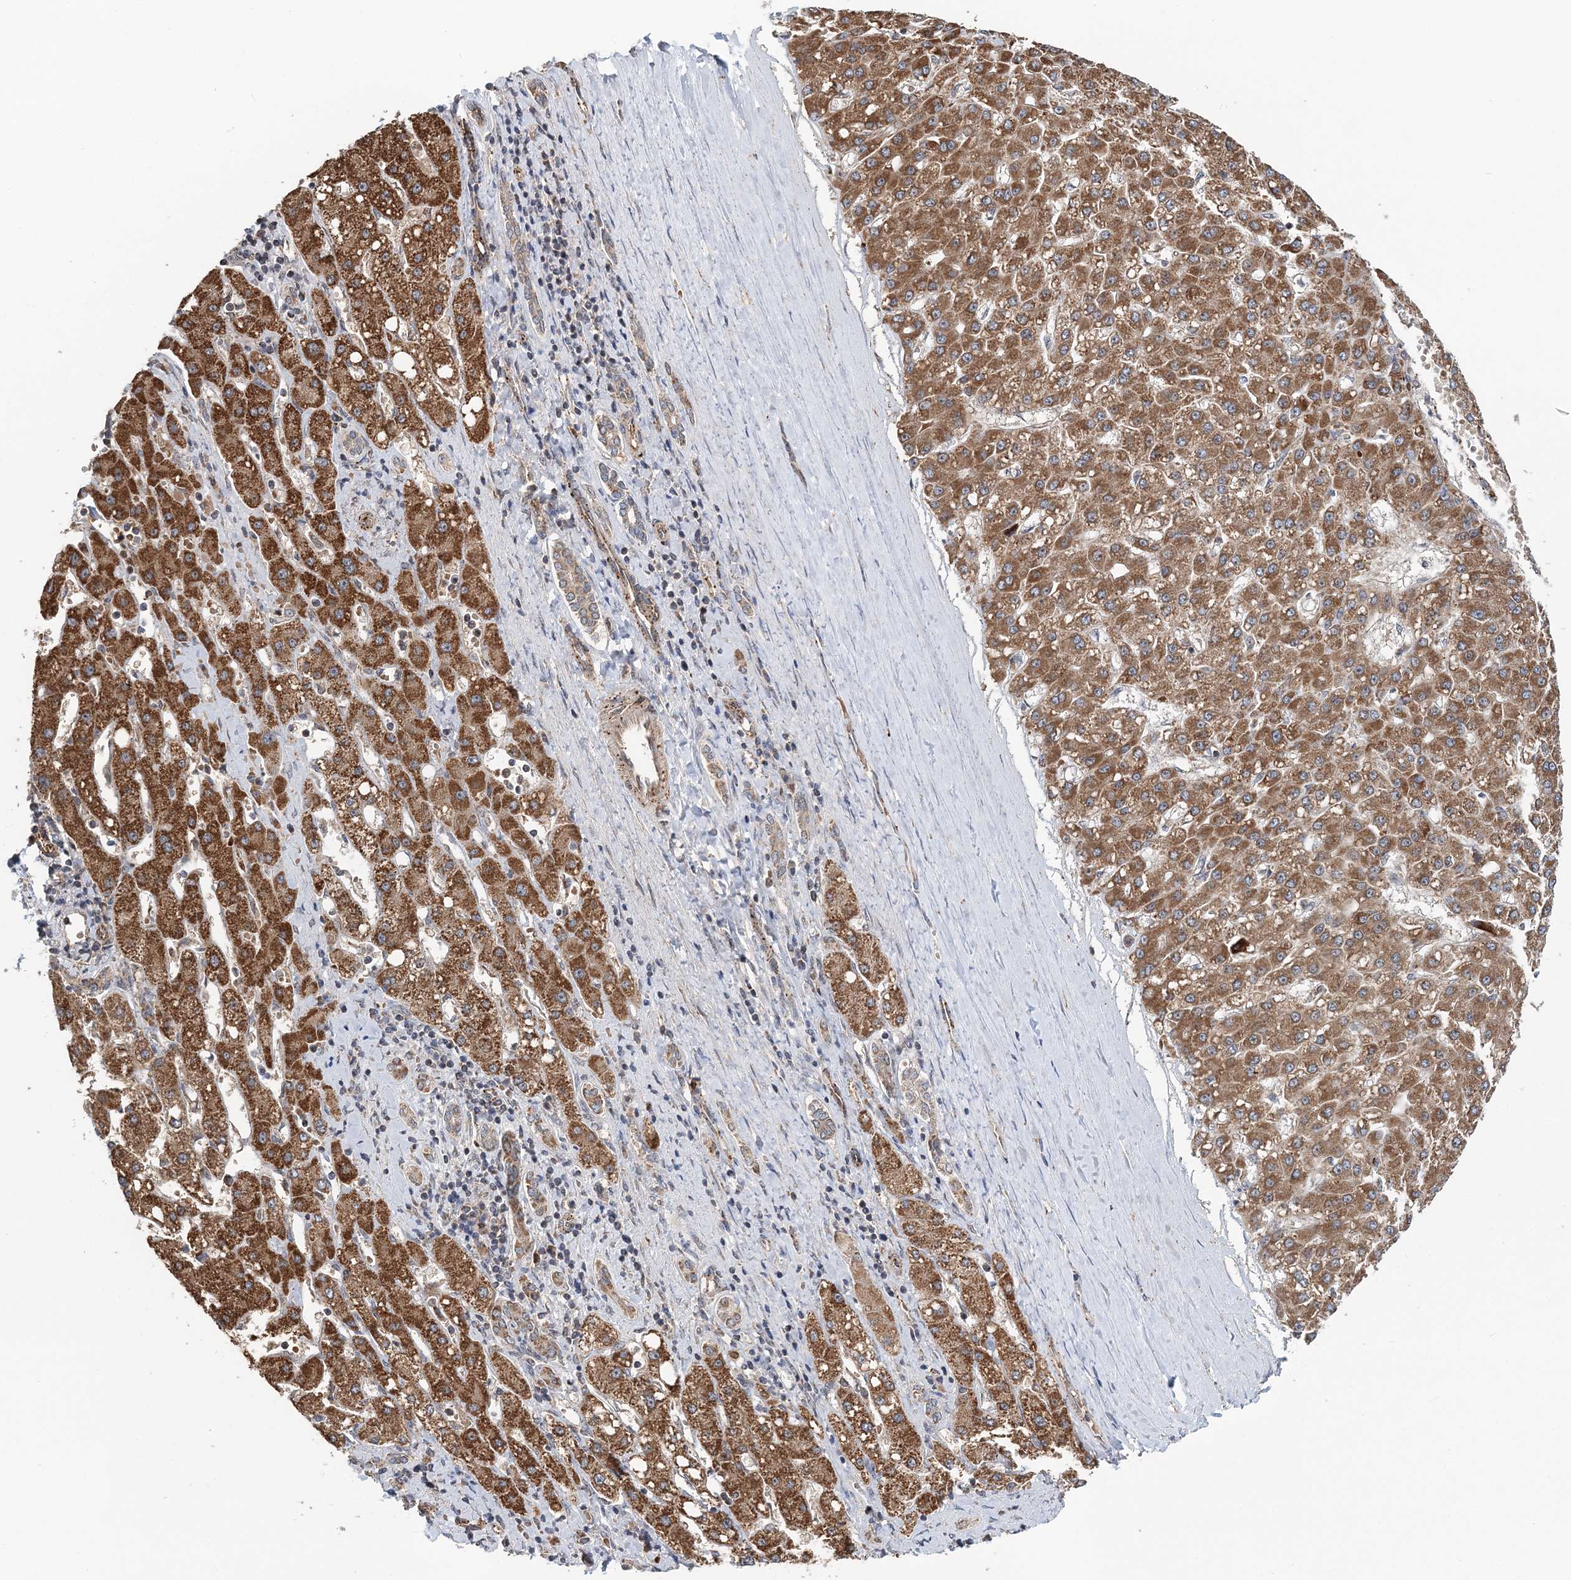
{"staining": {"intensity": "moderate", "quantity": ">75%", "location": "cytoplasmic/membranous"}, "tissue": "liver cancer", "cell_type": "Tumor cells", "image_type": "cancer", "snomed": [{"axis": "morphology", "description": "Carcinoma, Hepatocellular, NOS"}, {"axis": "topography", "description": "Liver"}], "caption": "Human hepatocellular carcinoma (liver) stained for a protein (brown) demonstrates moderate cytoplasmic/membranous positive expression in approximately >75% of tumor cells.", "gene": "KIF4A", "patient": {"sex": "male", "age": 67}}